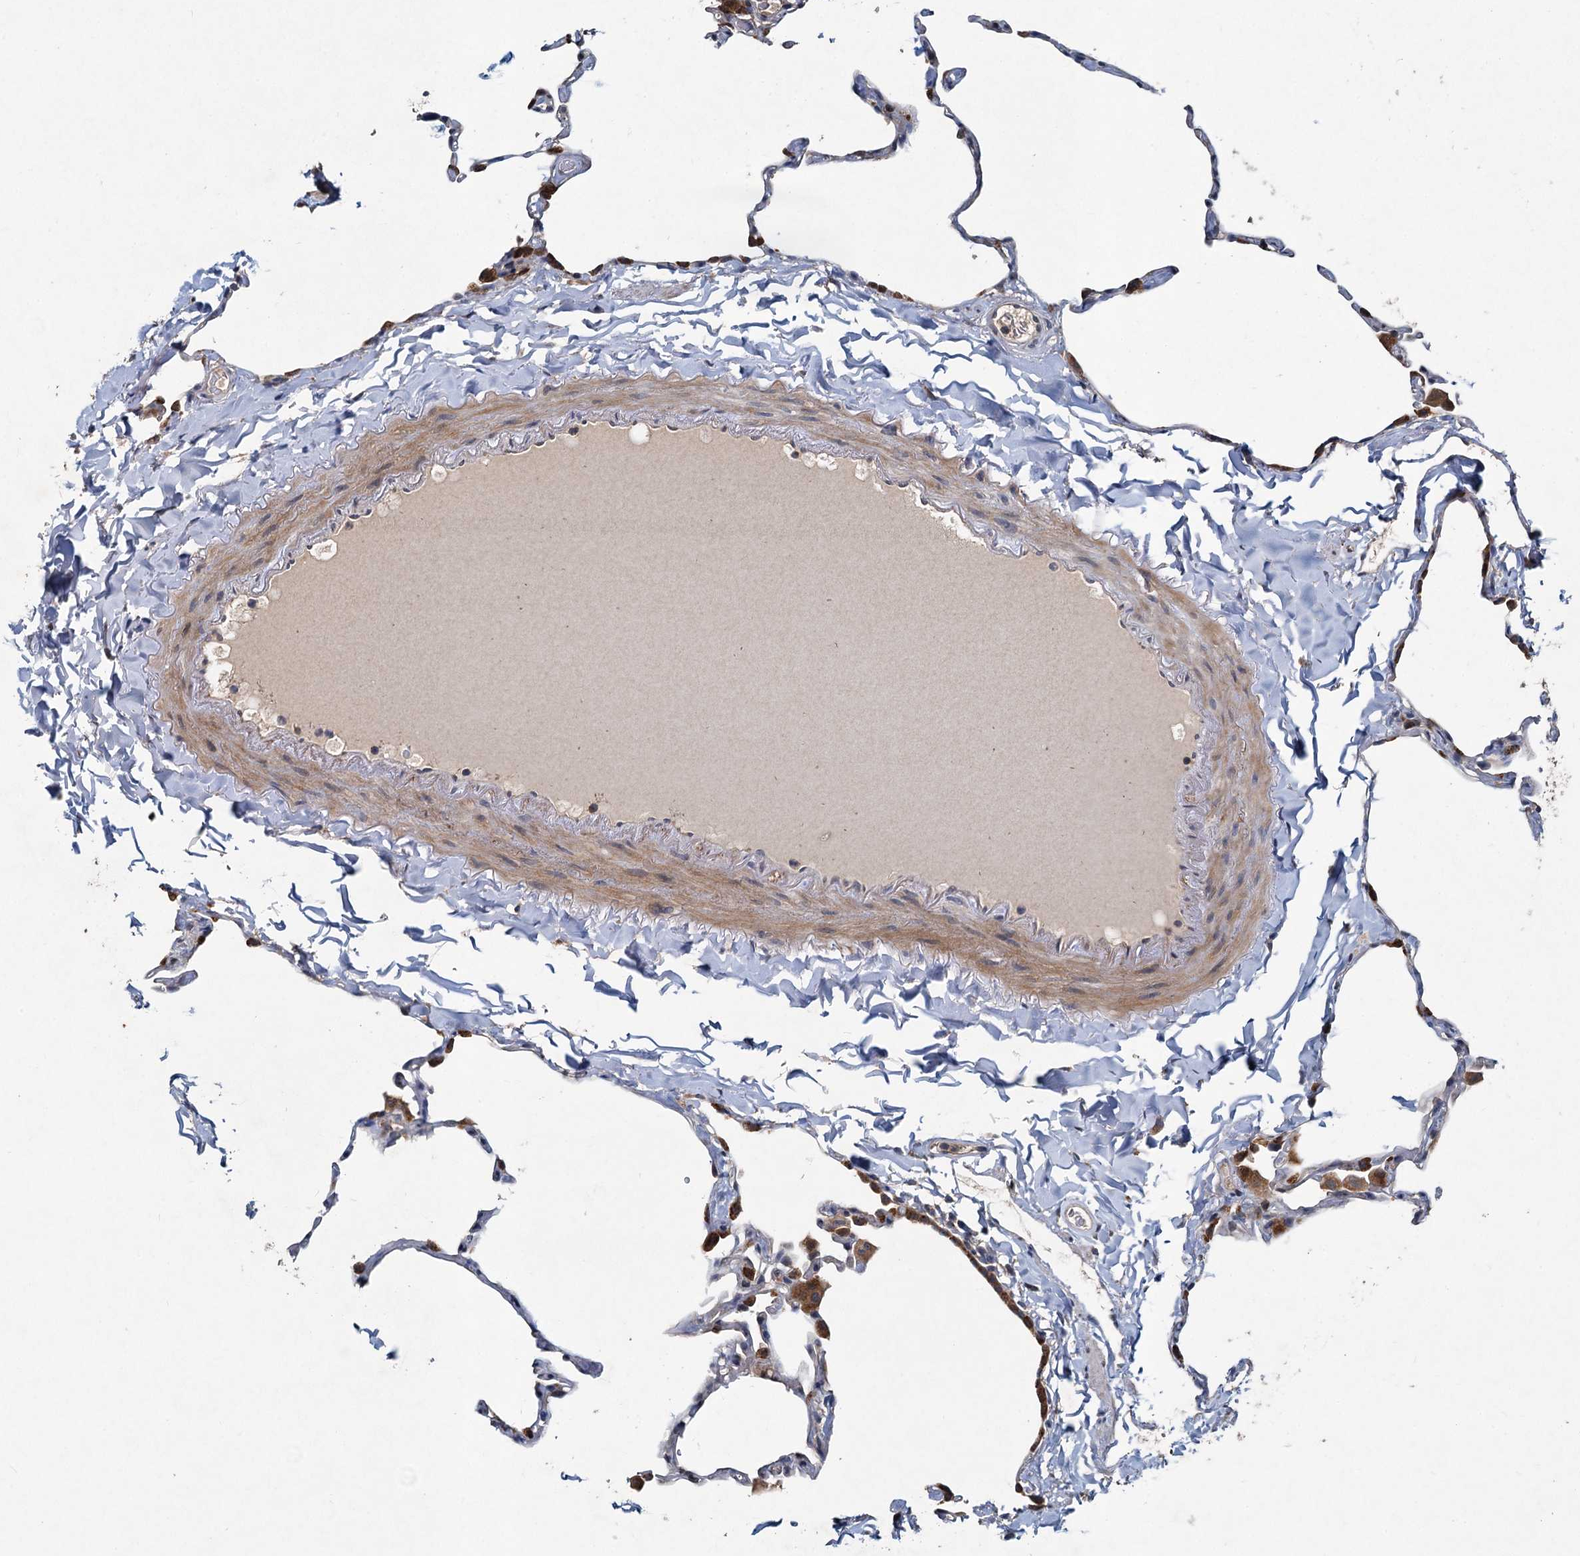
{"staining": {"intensity": "moderate", "quantity": "<25%", "location": "cytoplasmic/membranous"}, "tissue": "lung", "cell_type": "Alveolar cells", "image_type": "normal", "snomed": [{"axis": "morphology", "description": "Normal tissue, NOS"}, {"axis": "topography", "description": "Lung"}], "caption": "Alveolar cells display low levels of moderate cytoplasmic/membranous staining in about <25% of cells in normal human lung. The staining is performed using DAB (3,3'-diaminobenzidine) brown chromogen to label protein expression. The nuclei are counter-stained blue using hematoxylin.", "gene": "OTUB1", "patient": {"sex": "male", "age": 65}}